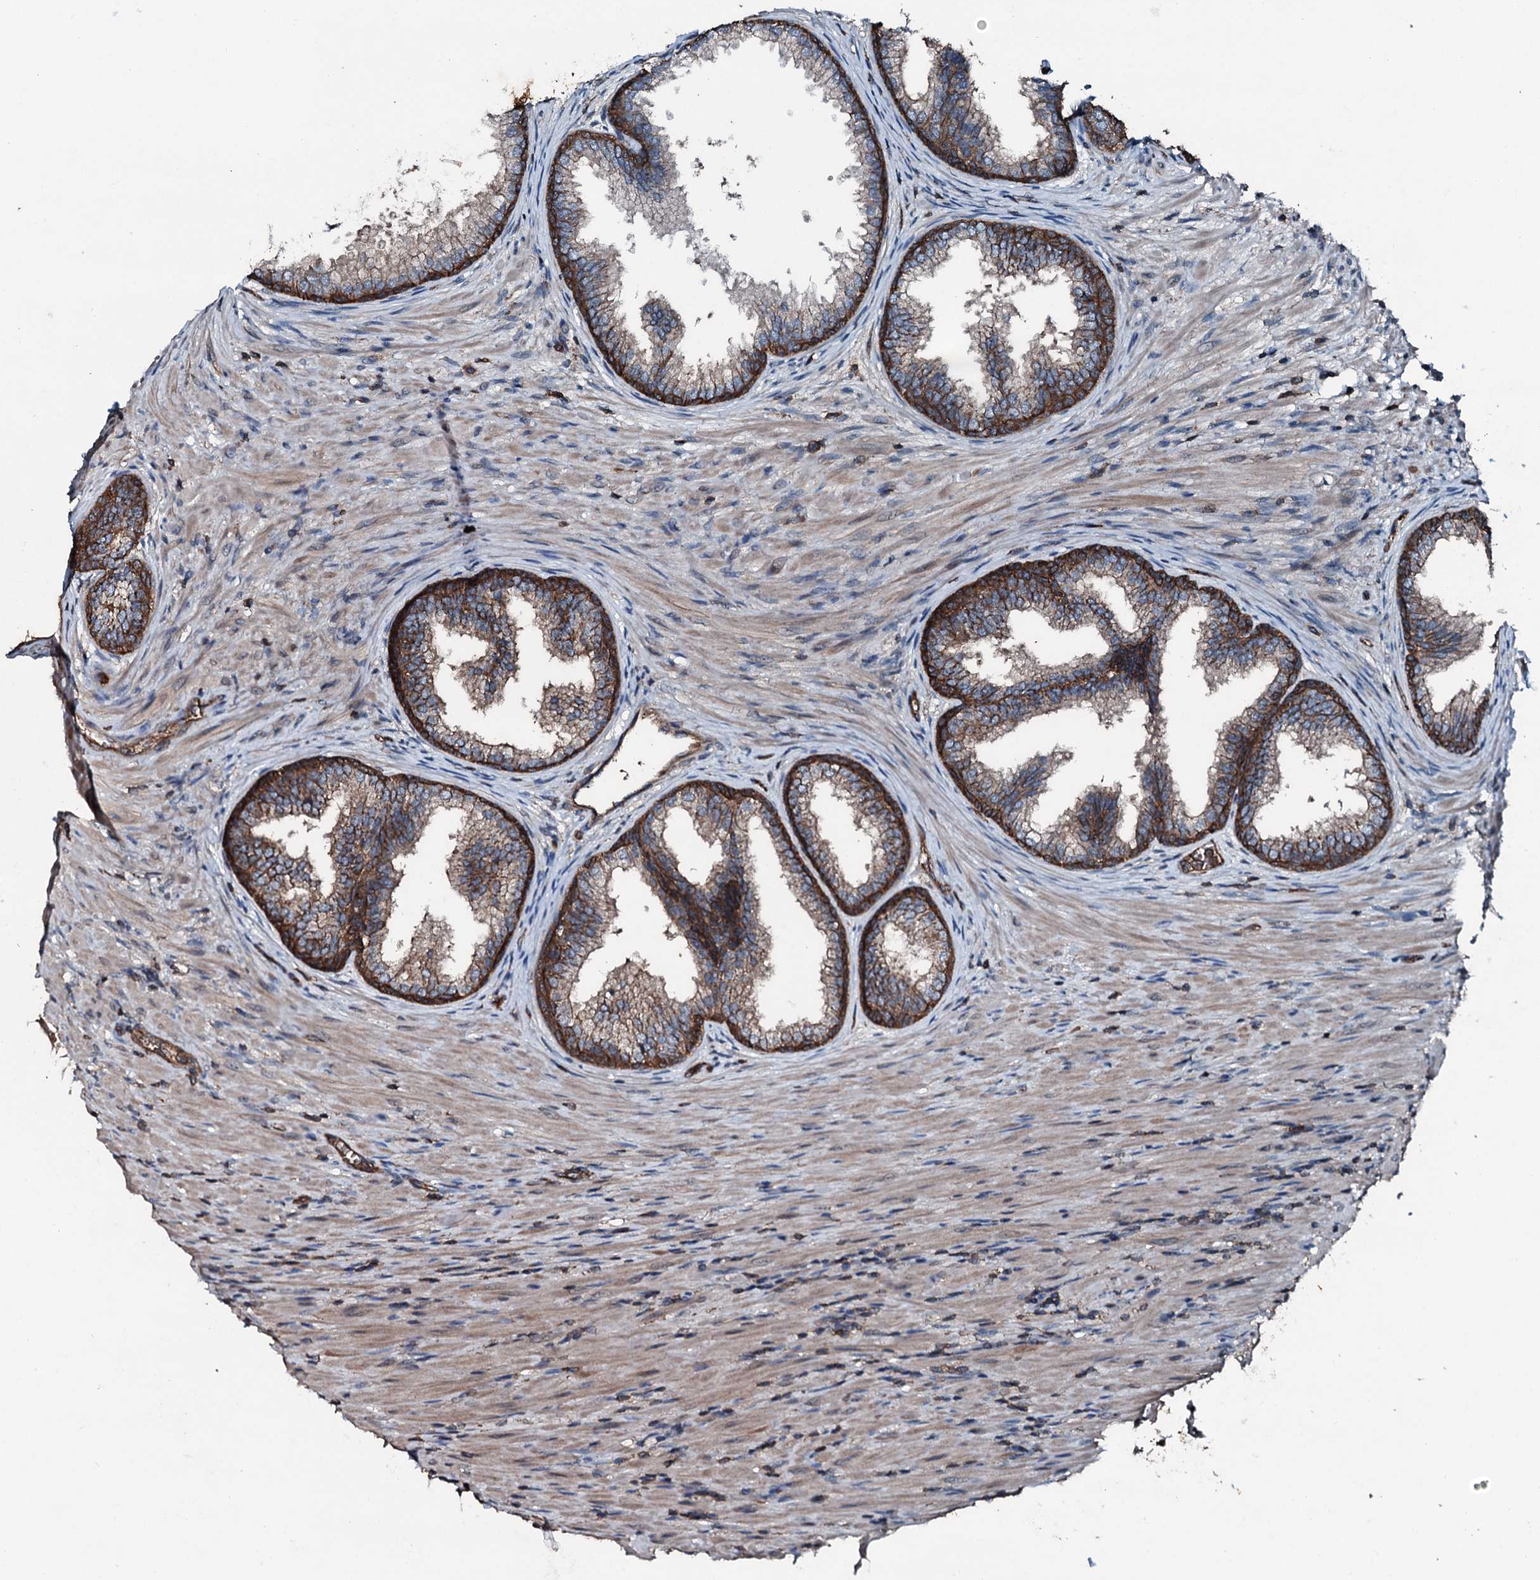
{"staining": {"intensity": "moderate", "quantity": ">75%", "location": "cytoplasmic/membranous"}, "tissue": "prostate", "cell_type": "Glandular cells", "image_type": "normal", "snomed": [{"axis": "morphology", "description": "Normal tissue, NOS"}, {"axis": "topography", "description": "Prostate"}], "caption": "Protein expression analysis of benign prostate reveals moderate cytoplasmic/membranous staining in approximately >75% of glandular cells.", "gene": "SLC25A38", "patient": {"sex": "male", "age": 76}}